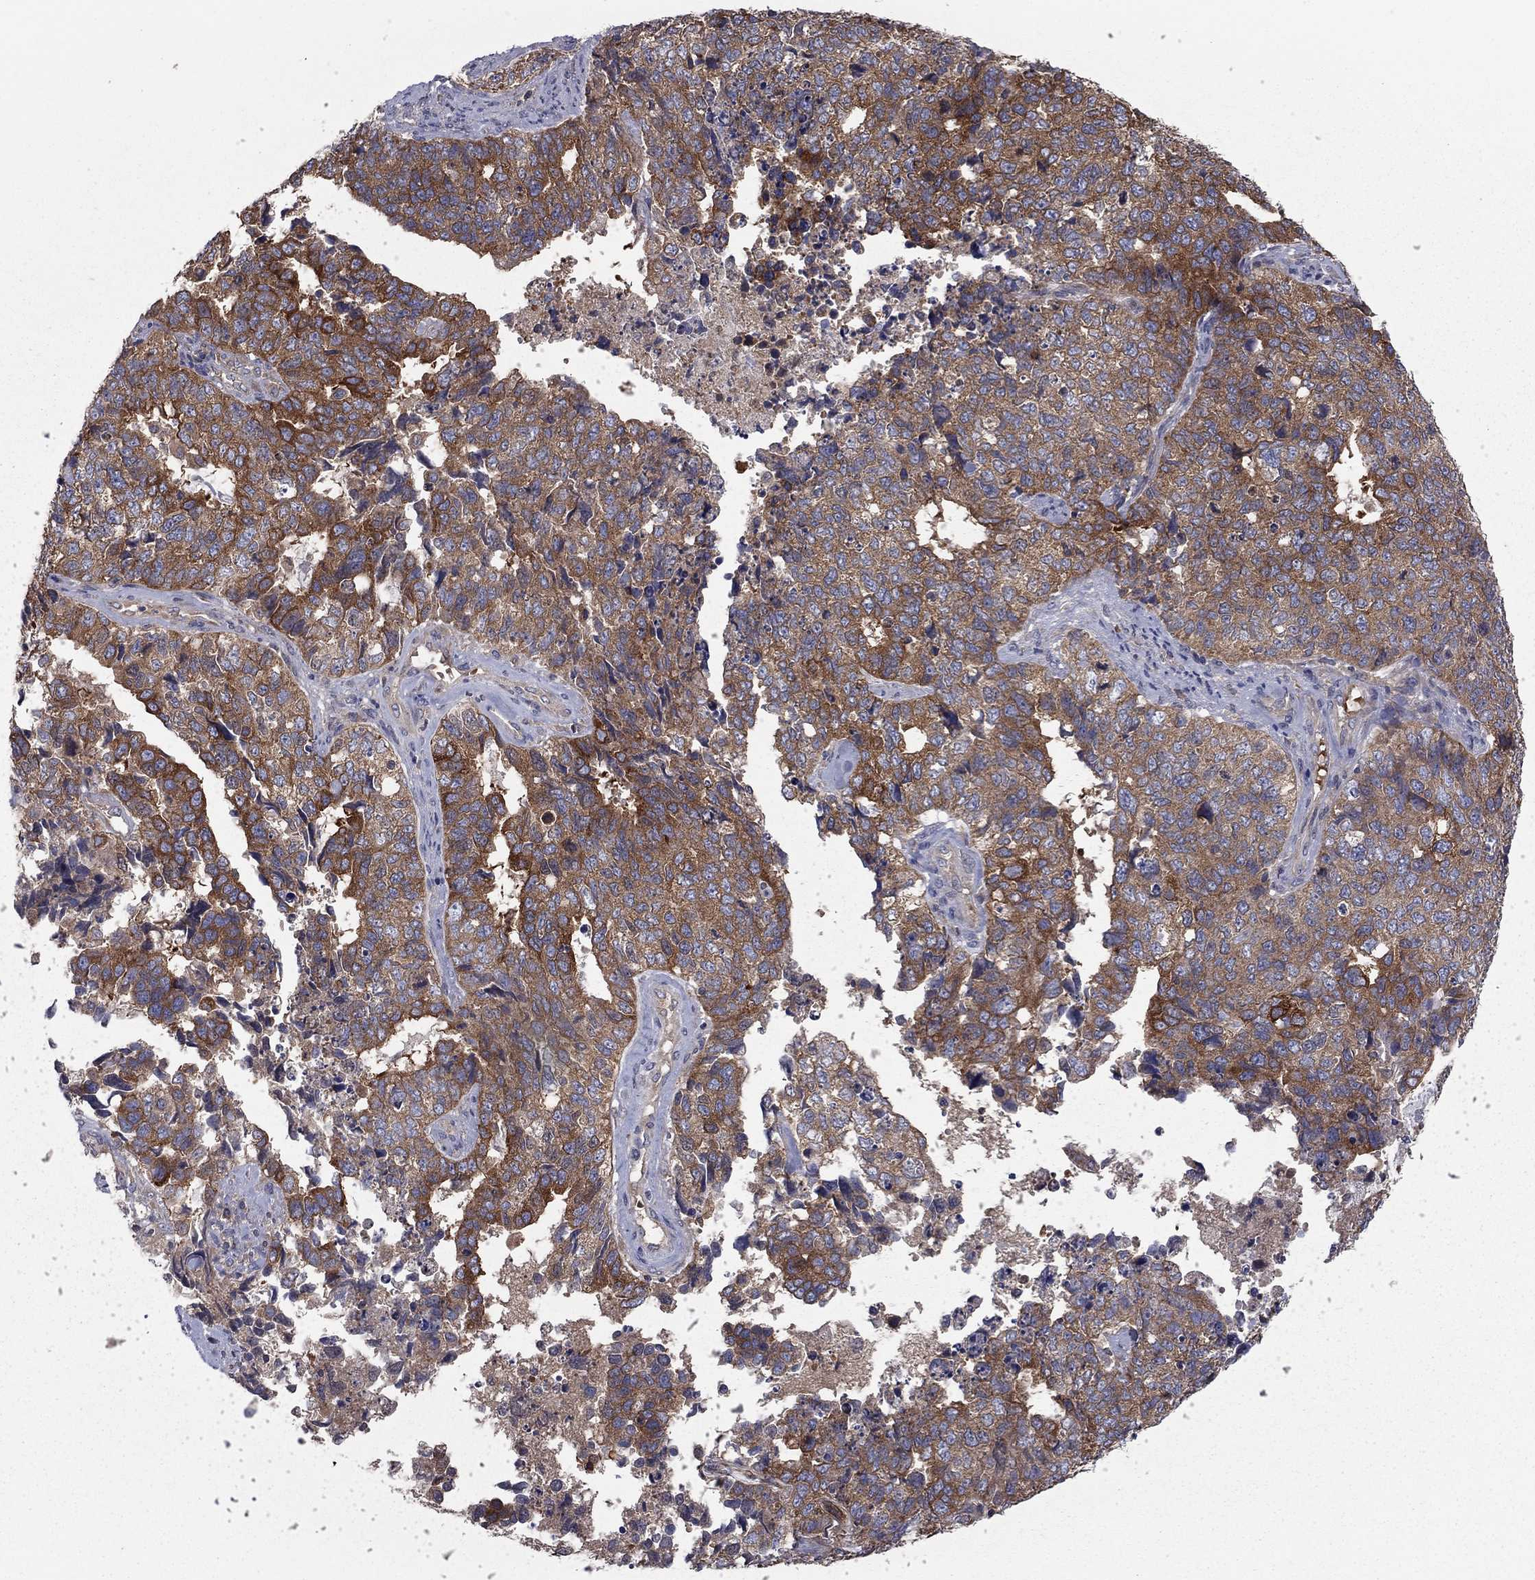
{"staining": {"intensity": "strong", "quantity": "25%-75%", "location": "cytoplasmic/membranous"}, "tissue": "cervical cancer", "cell_type": "Tumor cells", "image_type": "cancer", "snomed": [{"axis": "morphology", "description": "Squamous cell carcinoma, NOS"}, {"axis": "topography", "description": "Cervix"}], "caption": "This photomicrograph exhibits immunohistochemistry (IHC) staining of human cervical cancer (squamous cell carcinoma), with high strong cytoplasmic/membranous positivity in about 25%-75% of tumor cells.", "gene": "RNF123", "patient": {"sex": "female", "age": 63}}